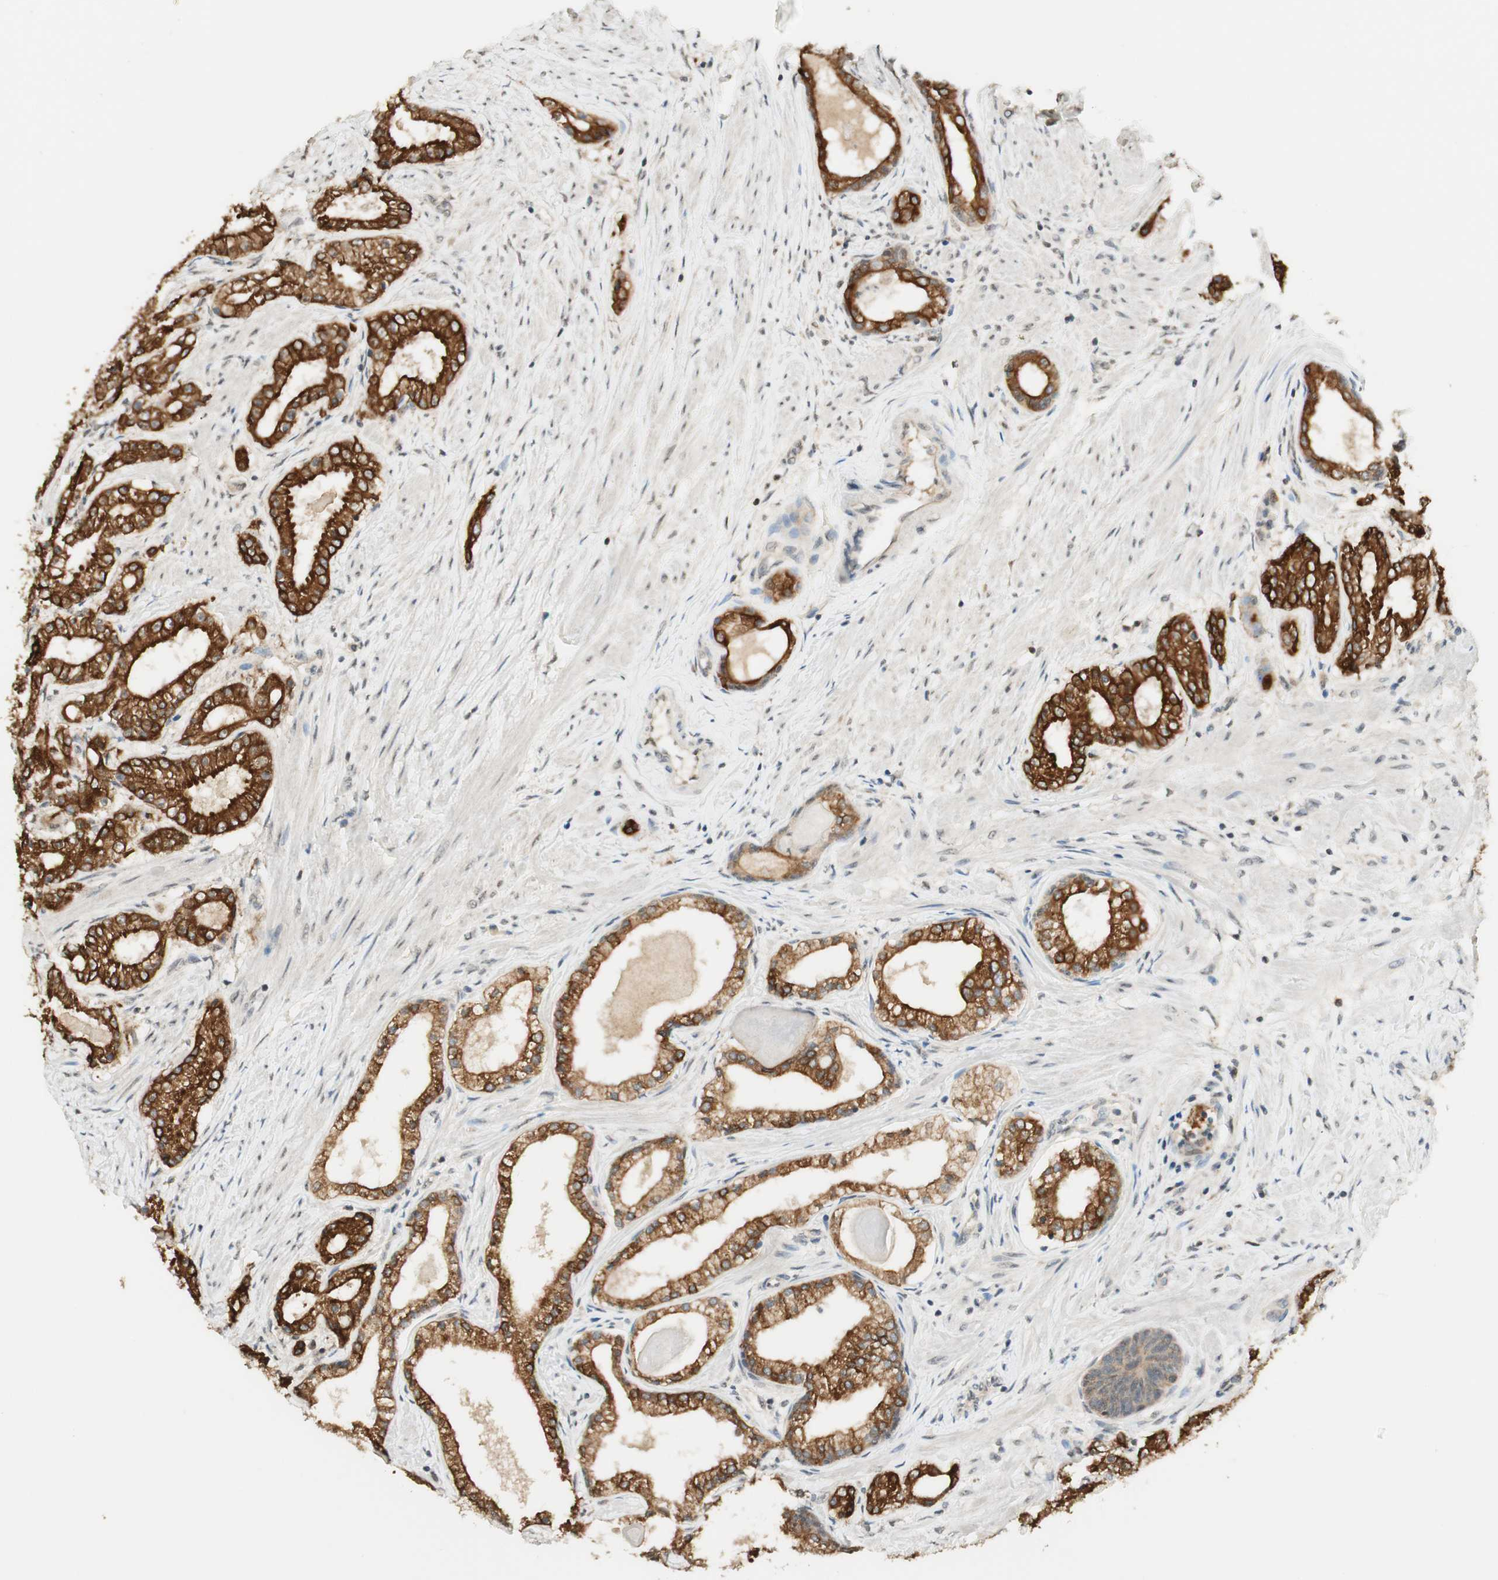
{"staining": {"intensity": "strong", "quantity": ">75%", "location": "cytoplasmic/membranous"}, "tissue": "prostate cancer", "cell_type": "Tumor cells", "image_type": "cancer", "snomed": [{"axis": "morphology", "description": "Adenocarcinoma, Low grade"}, {"axis": "topography", "description": "Prostate"}], "caption": "Adenocarcinoma (low-grade) (prostate) stained for a protein displays strong cytoplasmic/membranous positivity in tumor cells.", "gene": "SPINT2", "patient": {"sex": "male", "age": 63}}